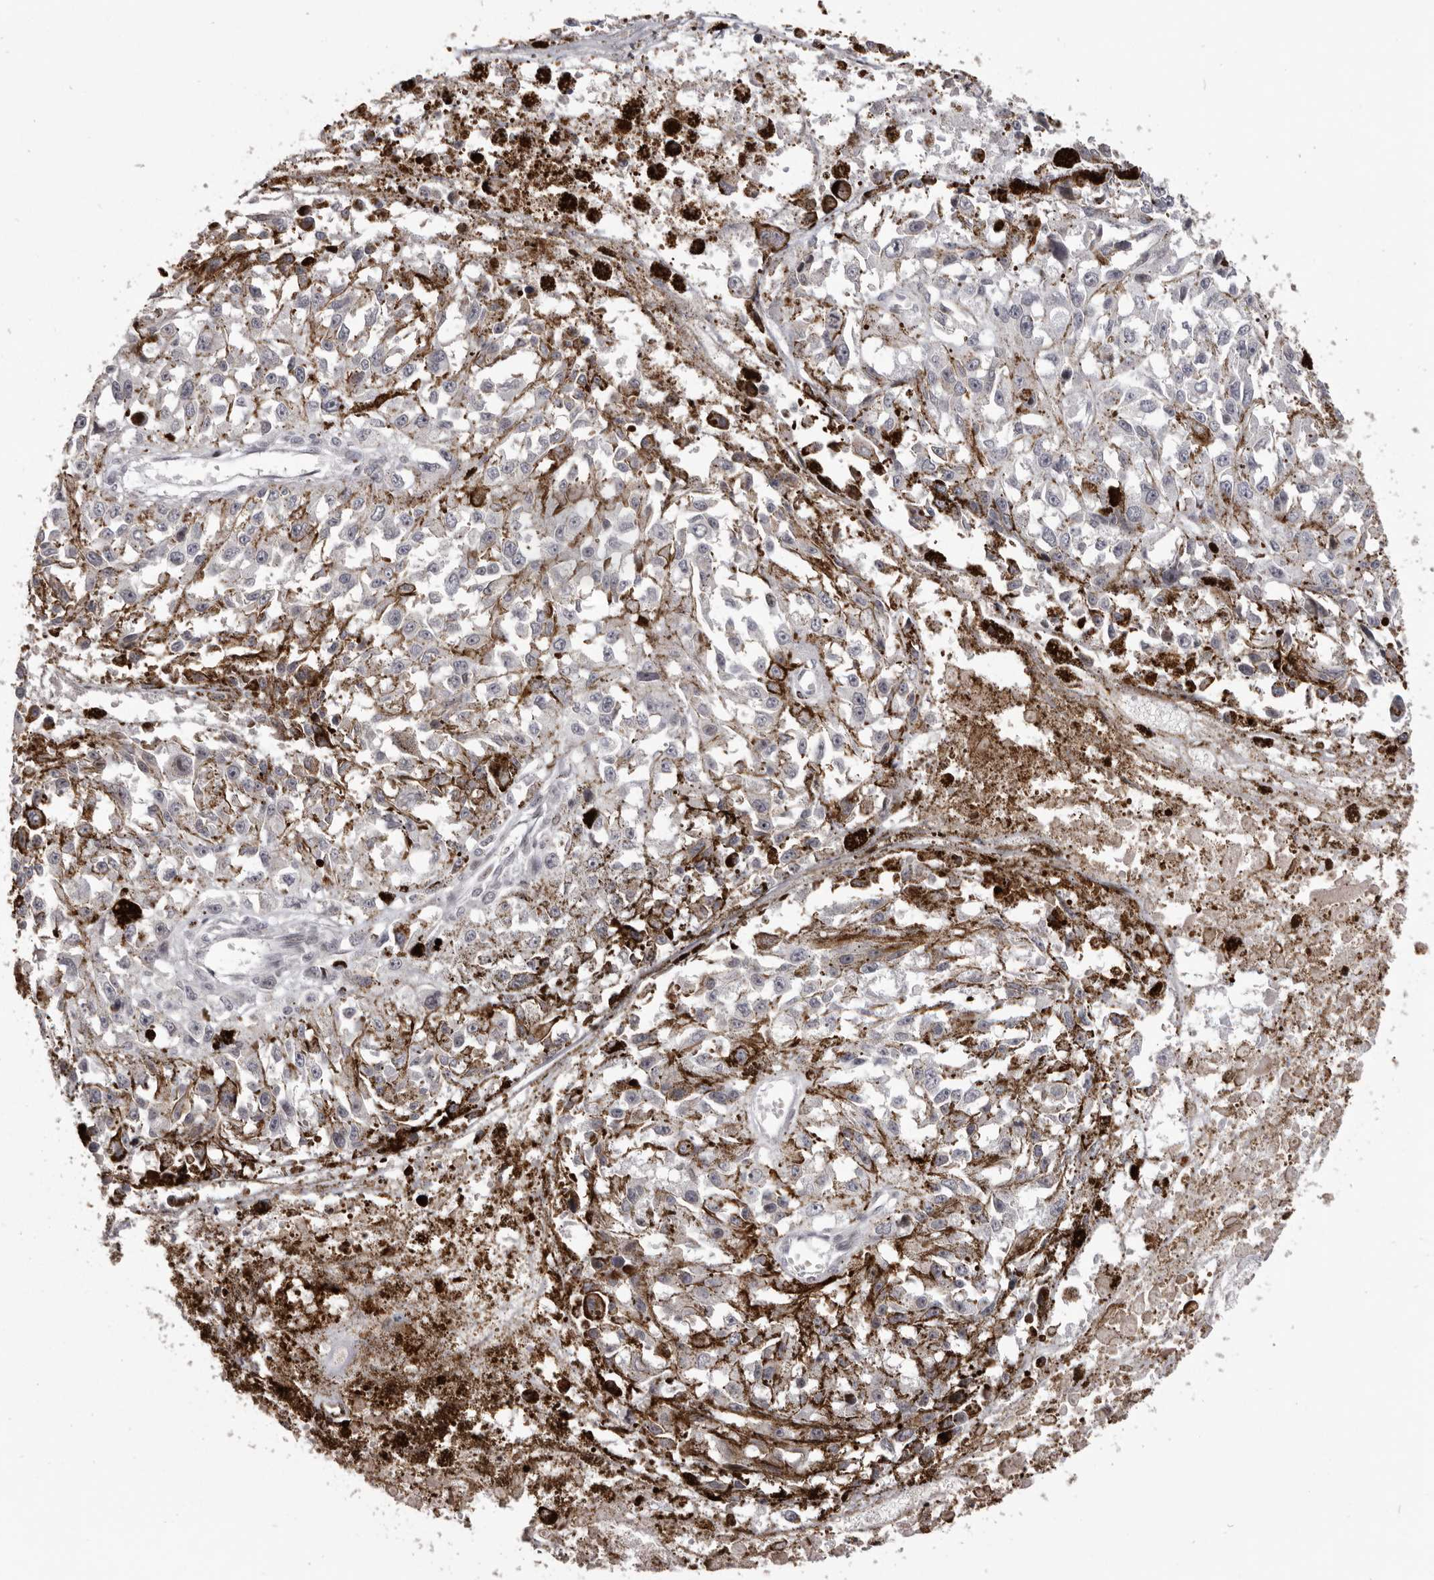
{"staining": {"intensity": "negative", "quantity": "none", "location": "none"}, "tissue": "melanoma", "cell_type": "Tumor cells", "image_type": "cancer", "snomed": [{"axis": "morphology", "description": "Malignant melanoma, Metastatic site"}, {"axis": "topography", "description": "Lymph node"}], "caption": "Malignant melanoma (metastatic site) stained for a protein using IHC displays no staining tumor cells.", "gene": "AZIN1", "patient": {"sex": "male", "age": 59}}